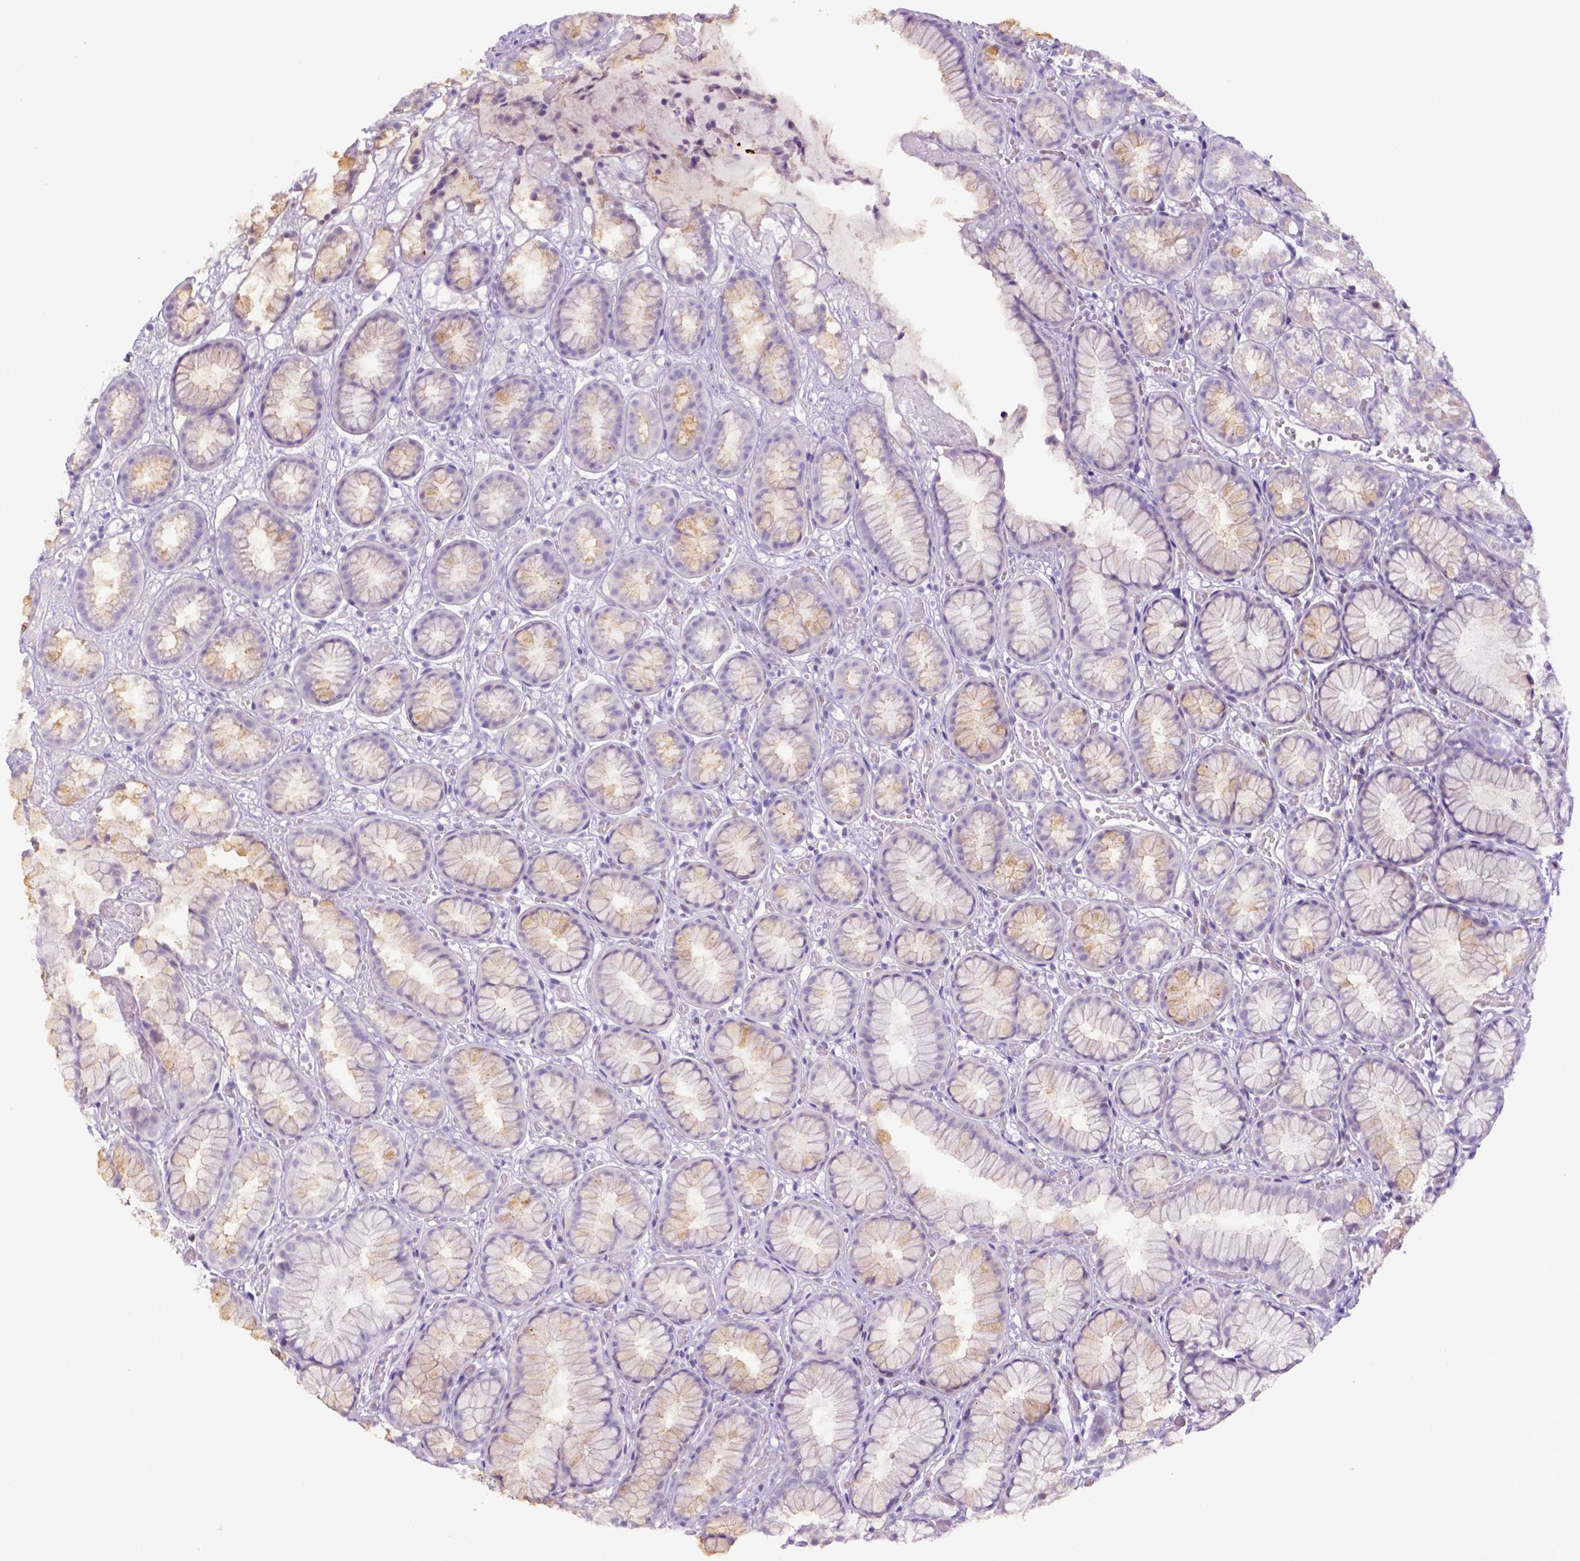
{"staining": {"intensity": "moderate", "quantity": "<25%", "location": "cytoplasmic/membranous"}, "tissue": "stomach", "cell_type": "Glandular cells", "image_type": "normal", "snomed": [{"axis": "morphology", "description": "Normal tissue, NOS"}, {"axis": "topography", "description": "Stomach"}], "caption": "Immunohistochemistry of normal human stomach demonstrates low levels of moderate cytoplasmic/membranous positivity in approximately <25% of glandular cells.", "gene": "DNAH11", "patient": {"sex": "male", "age": 70}}